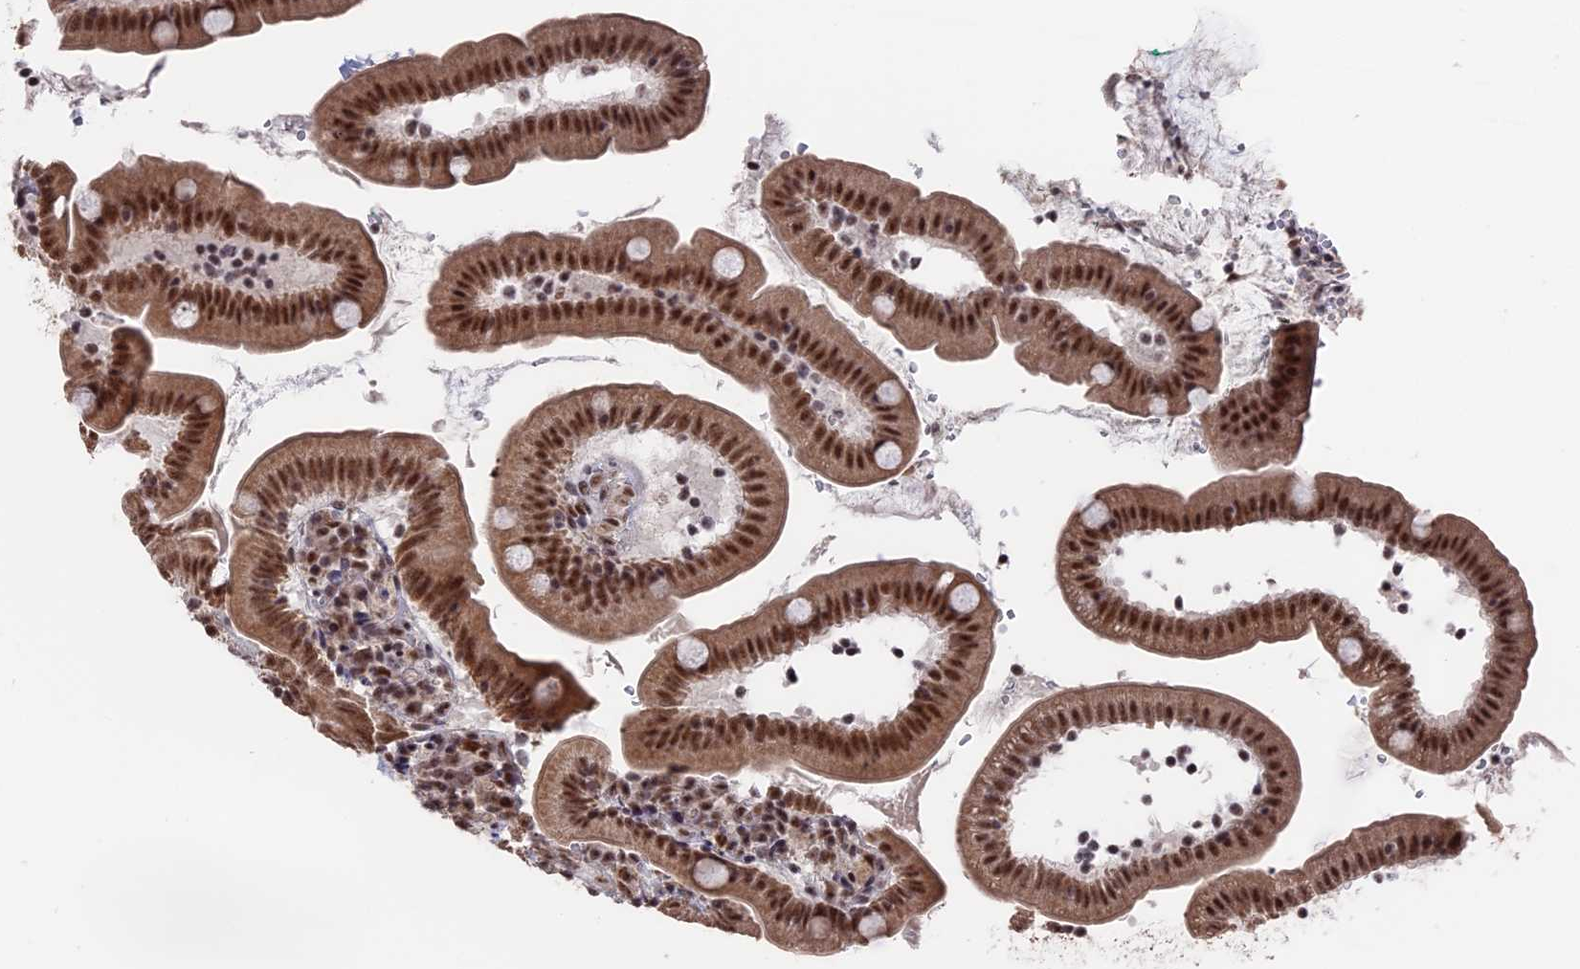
{"staining": {"intensity": "strong", "quantity": ">75%", "location": "nuclear"}, "tissue": "duodenum", "cell_type": "Glandular cells", "image_type": "normal", "snomed": [{"axis": "morphology", "description": "Normal tissue, NOS"}, {"axis": "topography", "description": "Duodenum"}], "caption": "Glandular cells reveal high levels of strong nuclear staining in about >75% of cells in normal duodenum. (Stains: DAB (3,3'-diaminobenzidine) in brown, nuclei in blue, Microscopy: brightfield microscopy at high magnification).", "gene": "SF3A2", "patient": {"sex": "female", "age": 67}}